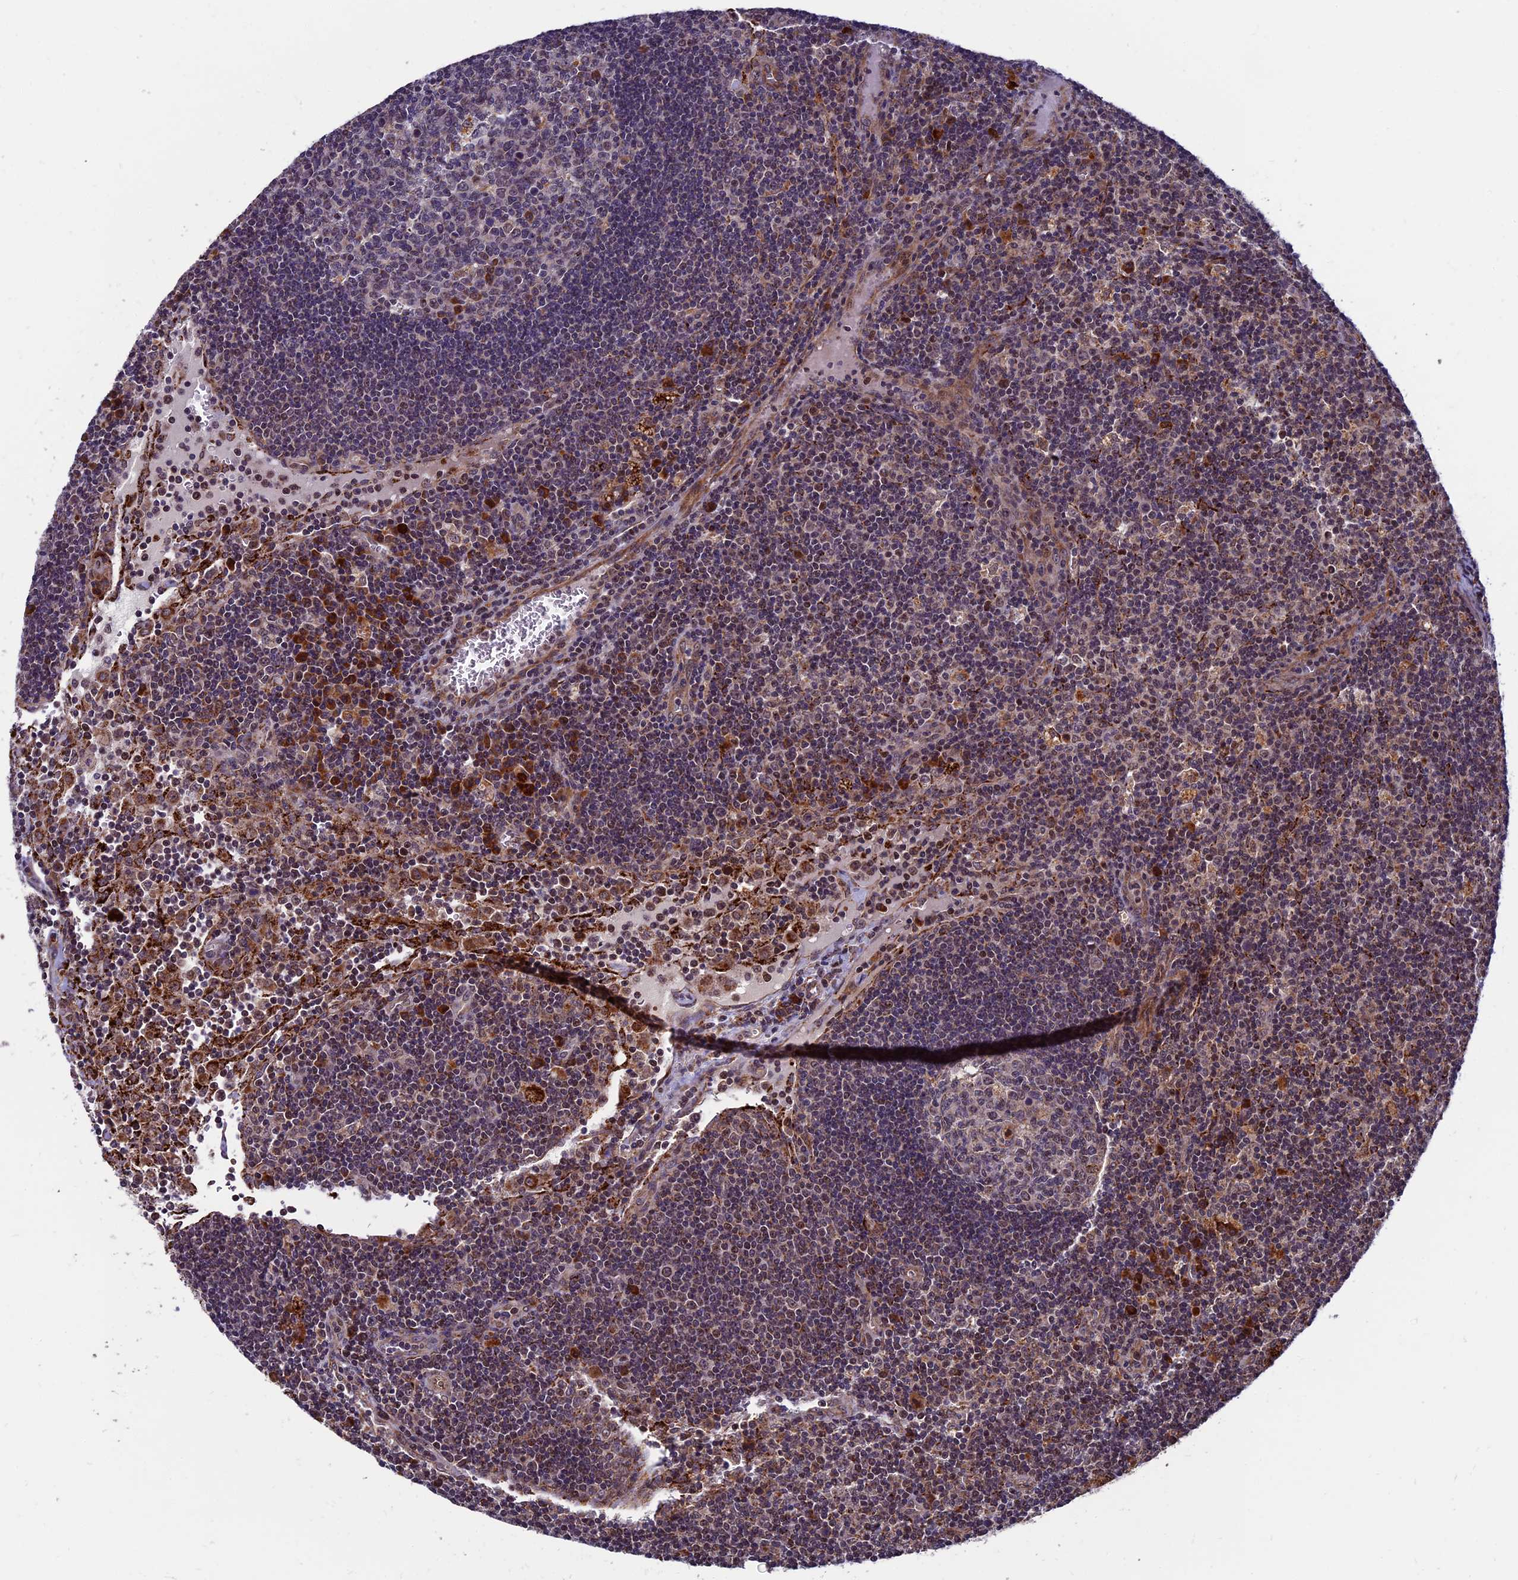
{"staining": {"intensity": "weak", "quantity": "25%-75%", "location": "nuclear"}, "tissue": "lymph node", "cell_type": "Germinal center cells", "image_type": "normal", "snomed": [{"axis": "morphology", "description": "Normal tissue, NOS"}, {"axis": "topography", "description": "Lymph node"}], "caption": "Lymph node was stained to show a protein in brown. There is low levels of weak nuclear staining in approximately 25%-75% of germinal center cells. (Stains: DAB (3,3'-diaminobenzidine) in brown, nuclei in blue, Microscopy: brightfield microscopy at high magnification).", "gene": "RNF17", "patient": {"sex": "male", "age": 58}}